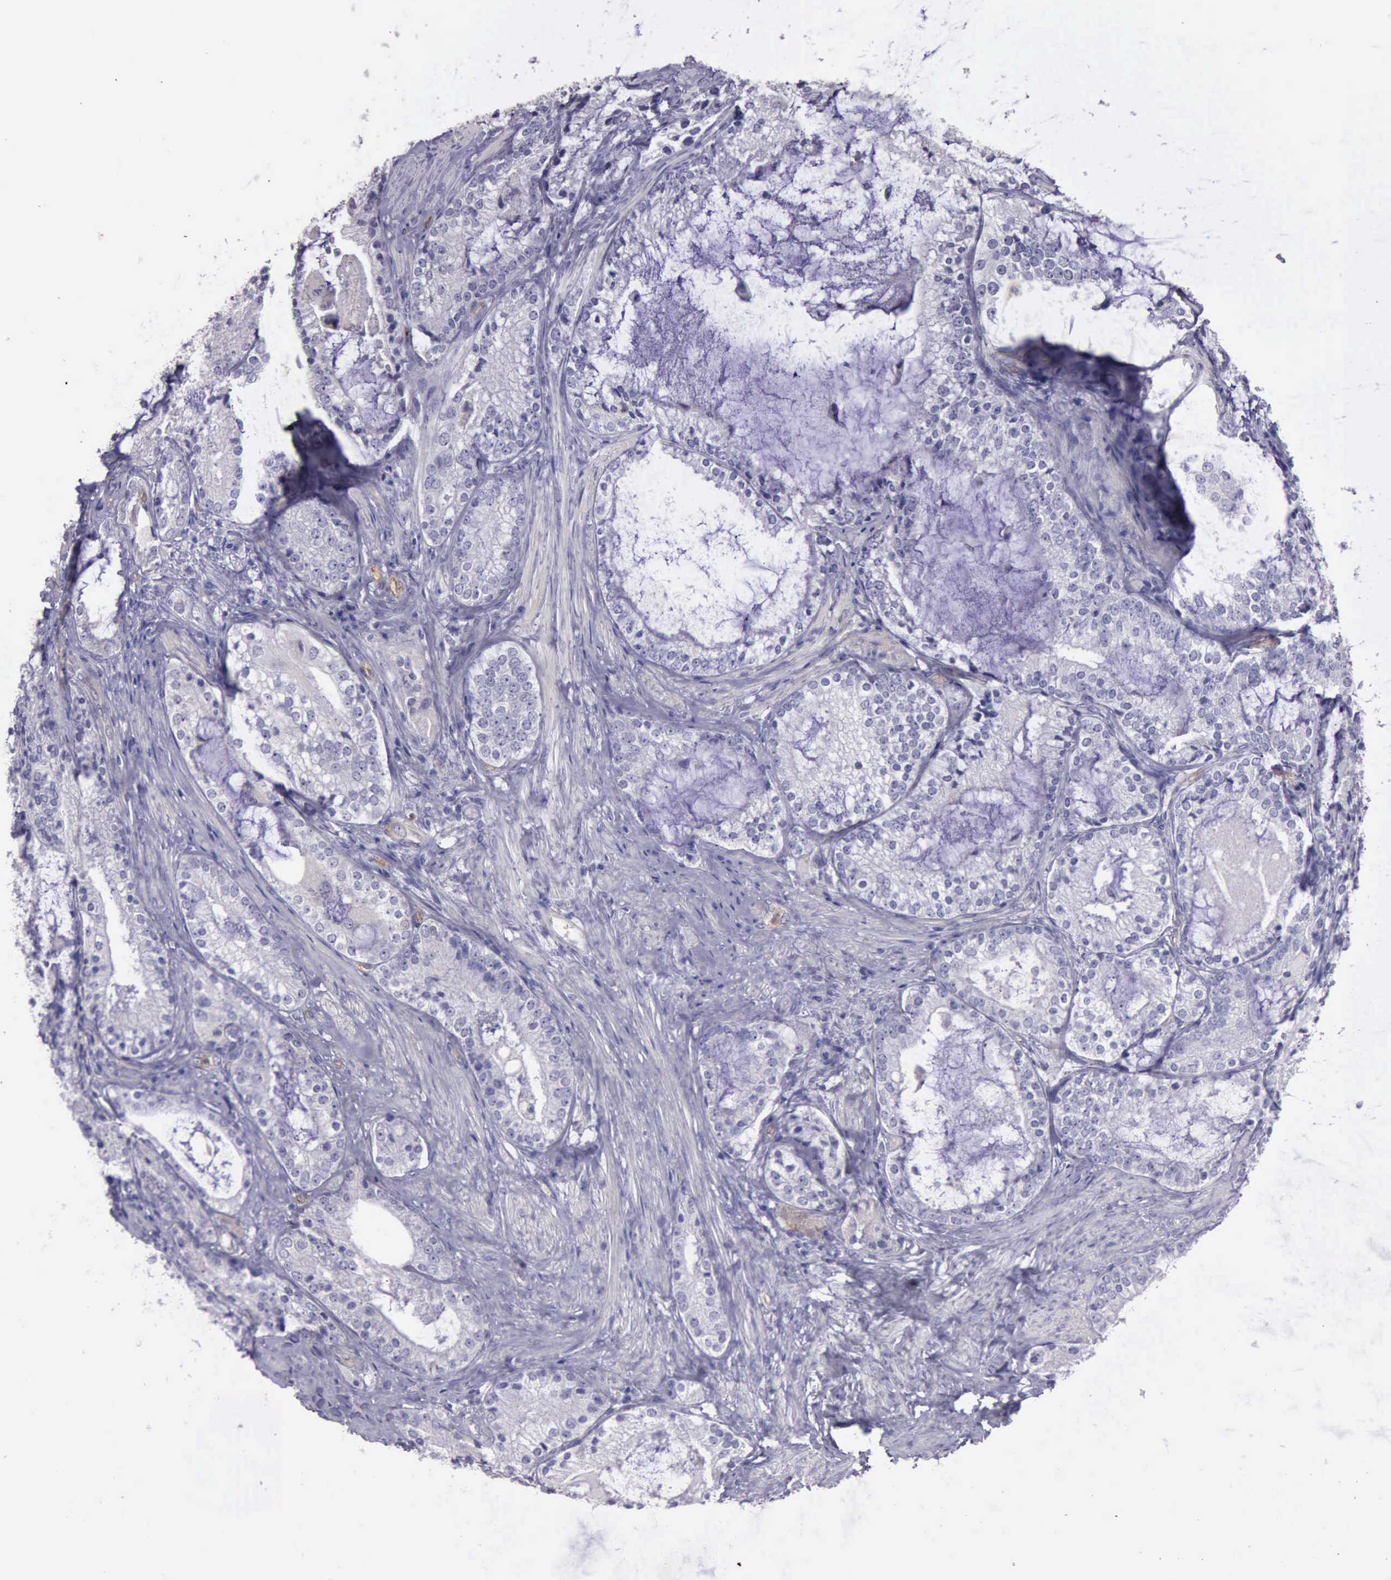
{"staining": {"intensity": "negative", "quantity": "none", "location": "none"}, "tissue": "prostate cancer", "cell_type": "Tumor cells", "image_type": "cancer", "snomed": [{"axis": "morphology", "description": "Adenocarcinoma, High grade"}, {"axis": "topography", "description": "Prostate"}], "caption": "Immunohistochemistry micrograph of prostate cancer stained for a protein (brown), which exhibits no expression in tumor cells.", "gene": "TCEANC", "patient": {"sex": "male", "age": 63}}